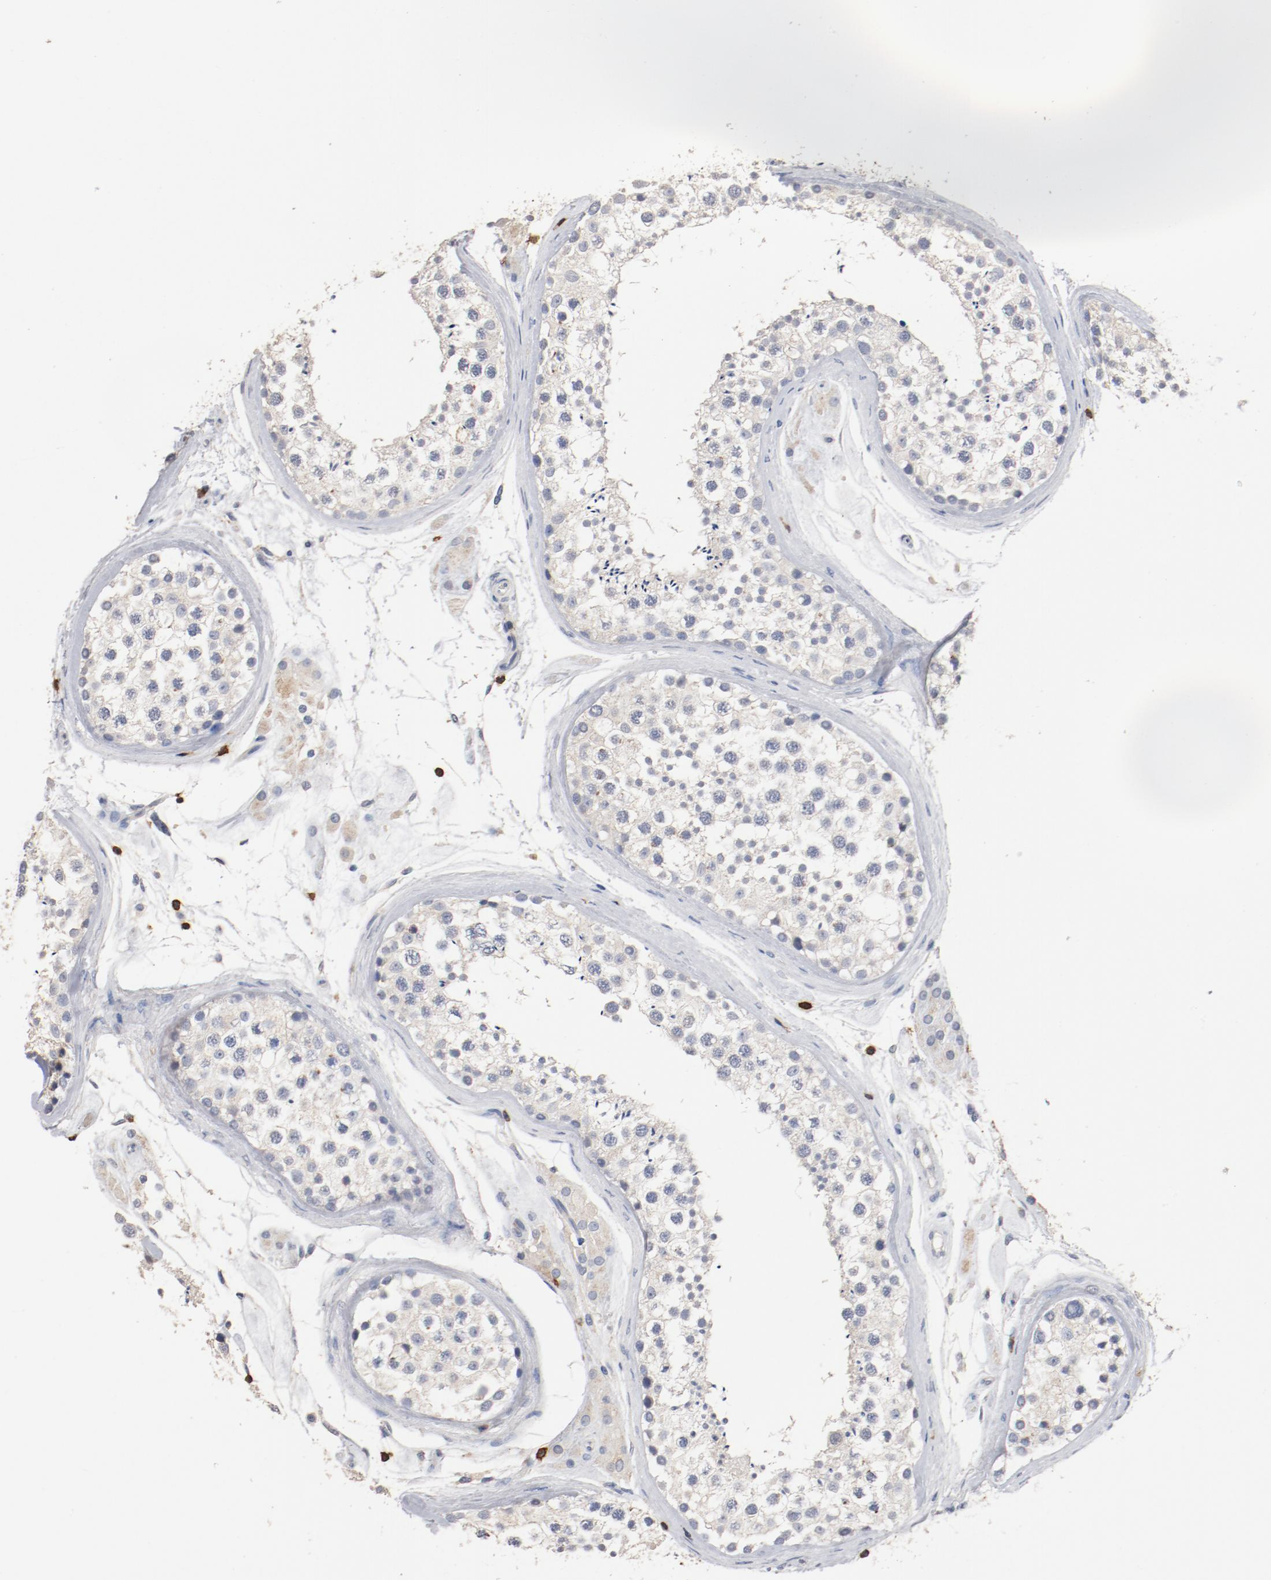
{"staining": {"intensity": "negative", "quantity": "none", "location": "none"}, "tissue": "testis", "cell_type": "Cells in seminiferous ducts", "image_type": "normal", "snomed": [{"axis": "morphology", "description": "Normal tissue, NOS"}, {"axis": "topography", "description": "Testis"}], "caption": "Immunohistochemistry image of normal testis: testis stained with DAB exhibits no significant protein staining in cells in seminiferous ducts. (Stains: DAB immunohistochemistry with hematoxylin counter stain, Microscopy: brightfield microscopy at high magnification).", "gene": "CD247", "patient": {"sex": "male", "age": 46}}